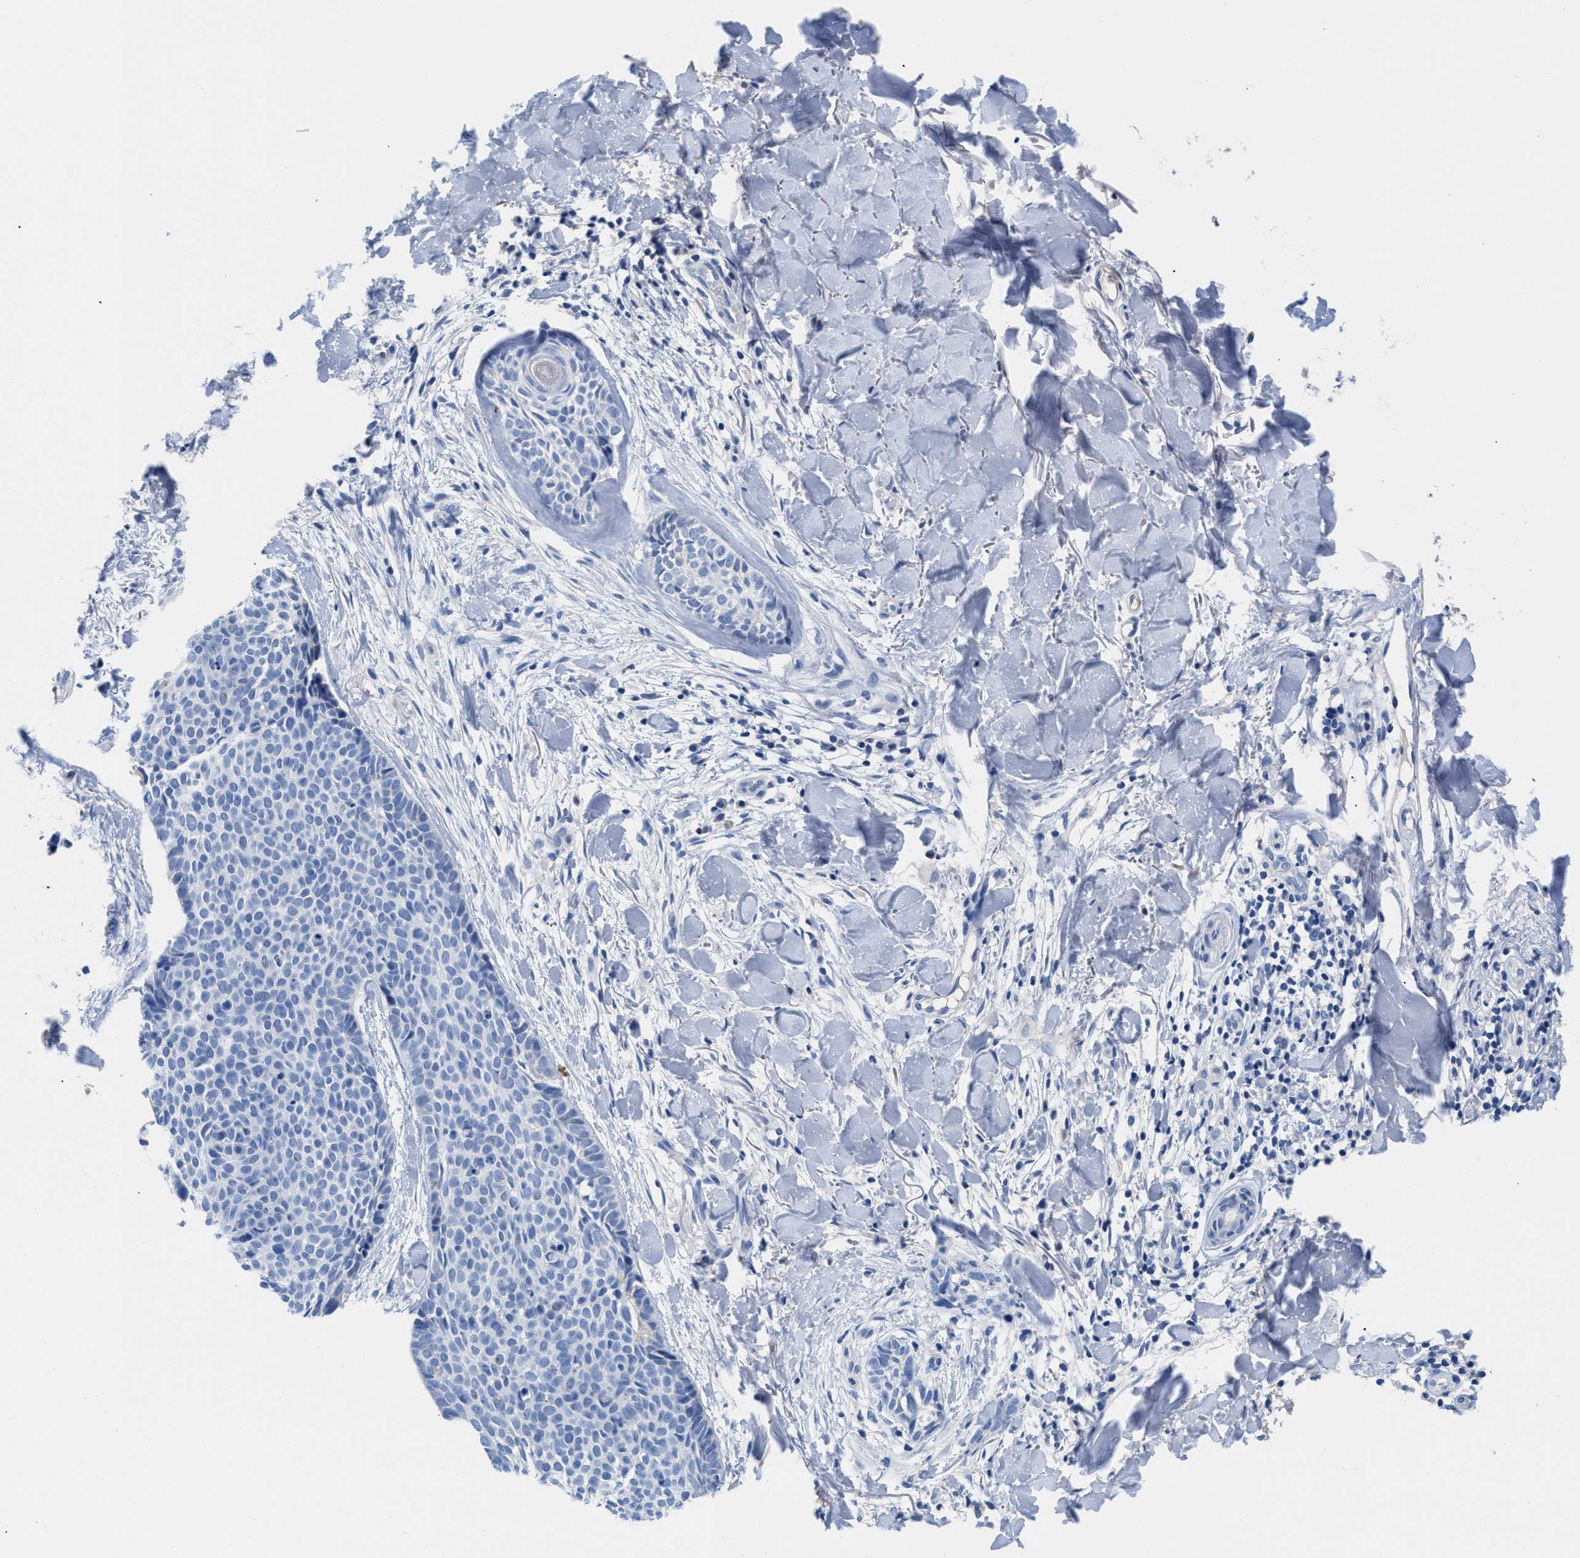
{"staining": {"intensity": "negative", "quantity": "none", "location": "none"}, "tissue": "skin cancer", "cell_type": "Tumor cells", "image_type": "cancer", "snomed": [{"axis": "morphology", "description": "Normal tissue, NOS"}, {"axis": "morphology", "description": "Basal cell carcinoma"}, {"axis": "topography", "description": "Skin"}], "caption": "This image is of basal cell carcinoma (skin) stained with immunohistochemistry to label a protein in brown with the nuclei are counter-stained blue. There is no positivity in tumor cells. (DAB (3,3'-diaminobenzidine) immunohistochemistry (IHC) visualized using brightfield microscopy, high magnification).", "gene": "SLFN13", "patient": {"sex": "male", "age": 67}}